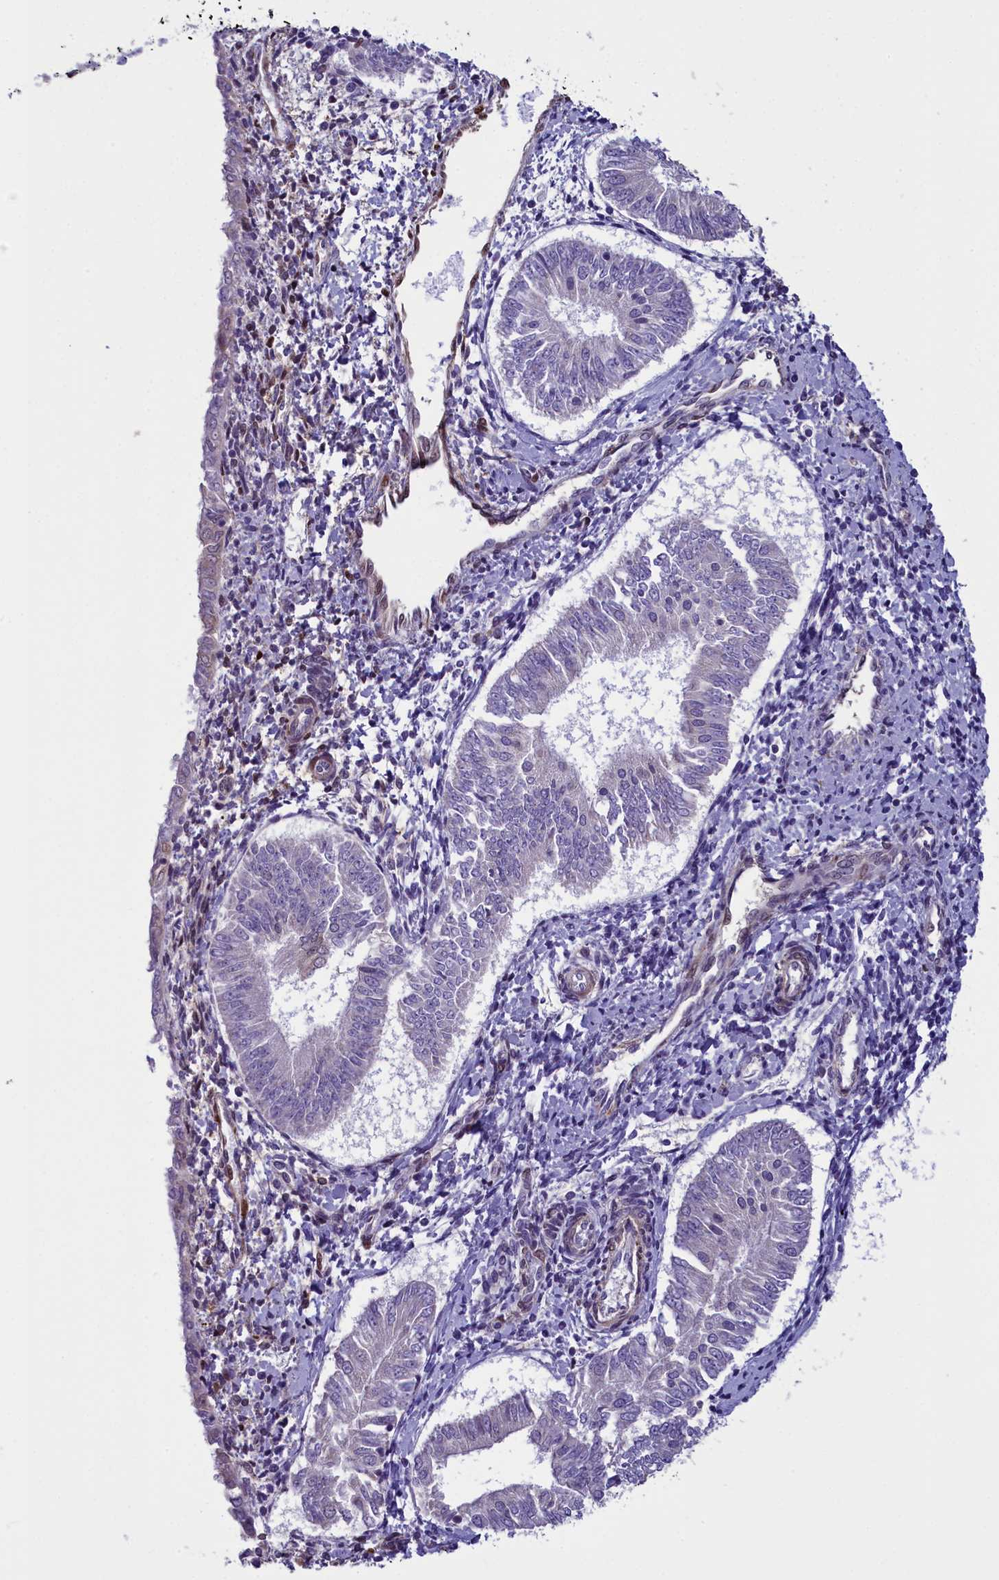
{"staining": {"intensity": "negative", "quantity": "none", "location": "none"}, "tissue": "endometrial cancer", "cell_type": "Tumor cells", "image_type": "cancer", "snomed": [{"axis": "morphology", "description": "Adenocarcinoma, NOS"}, {"axis": "topography", "description": "Endometrium"}], "caption": "The IHC histopathology image has no significant staining in tumor cells of endometrial adenocarcinoma tissue. Nuclei are stained in blue.", "gene": "IGSF6", "patient": {"sex": "female", "age": 58}}